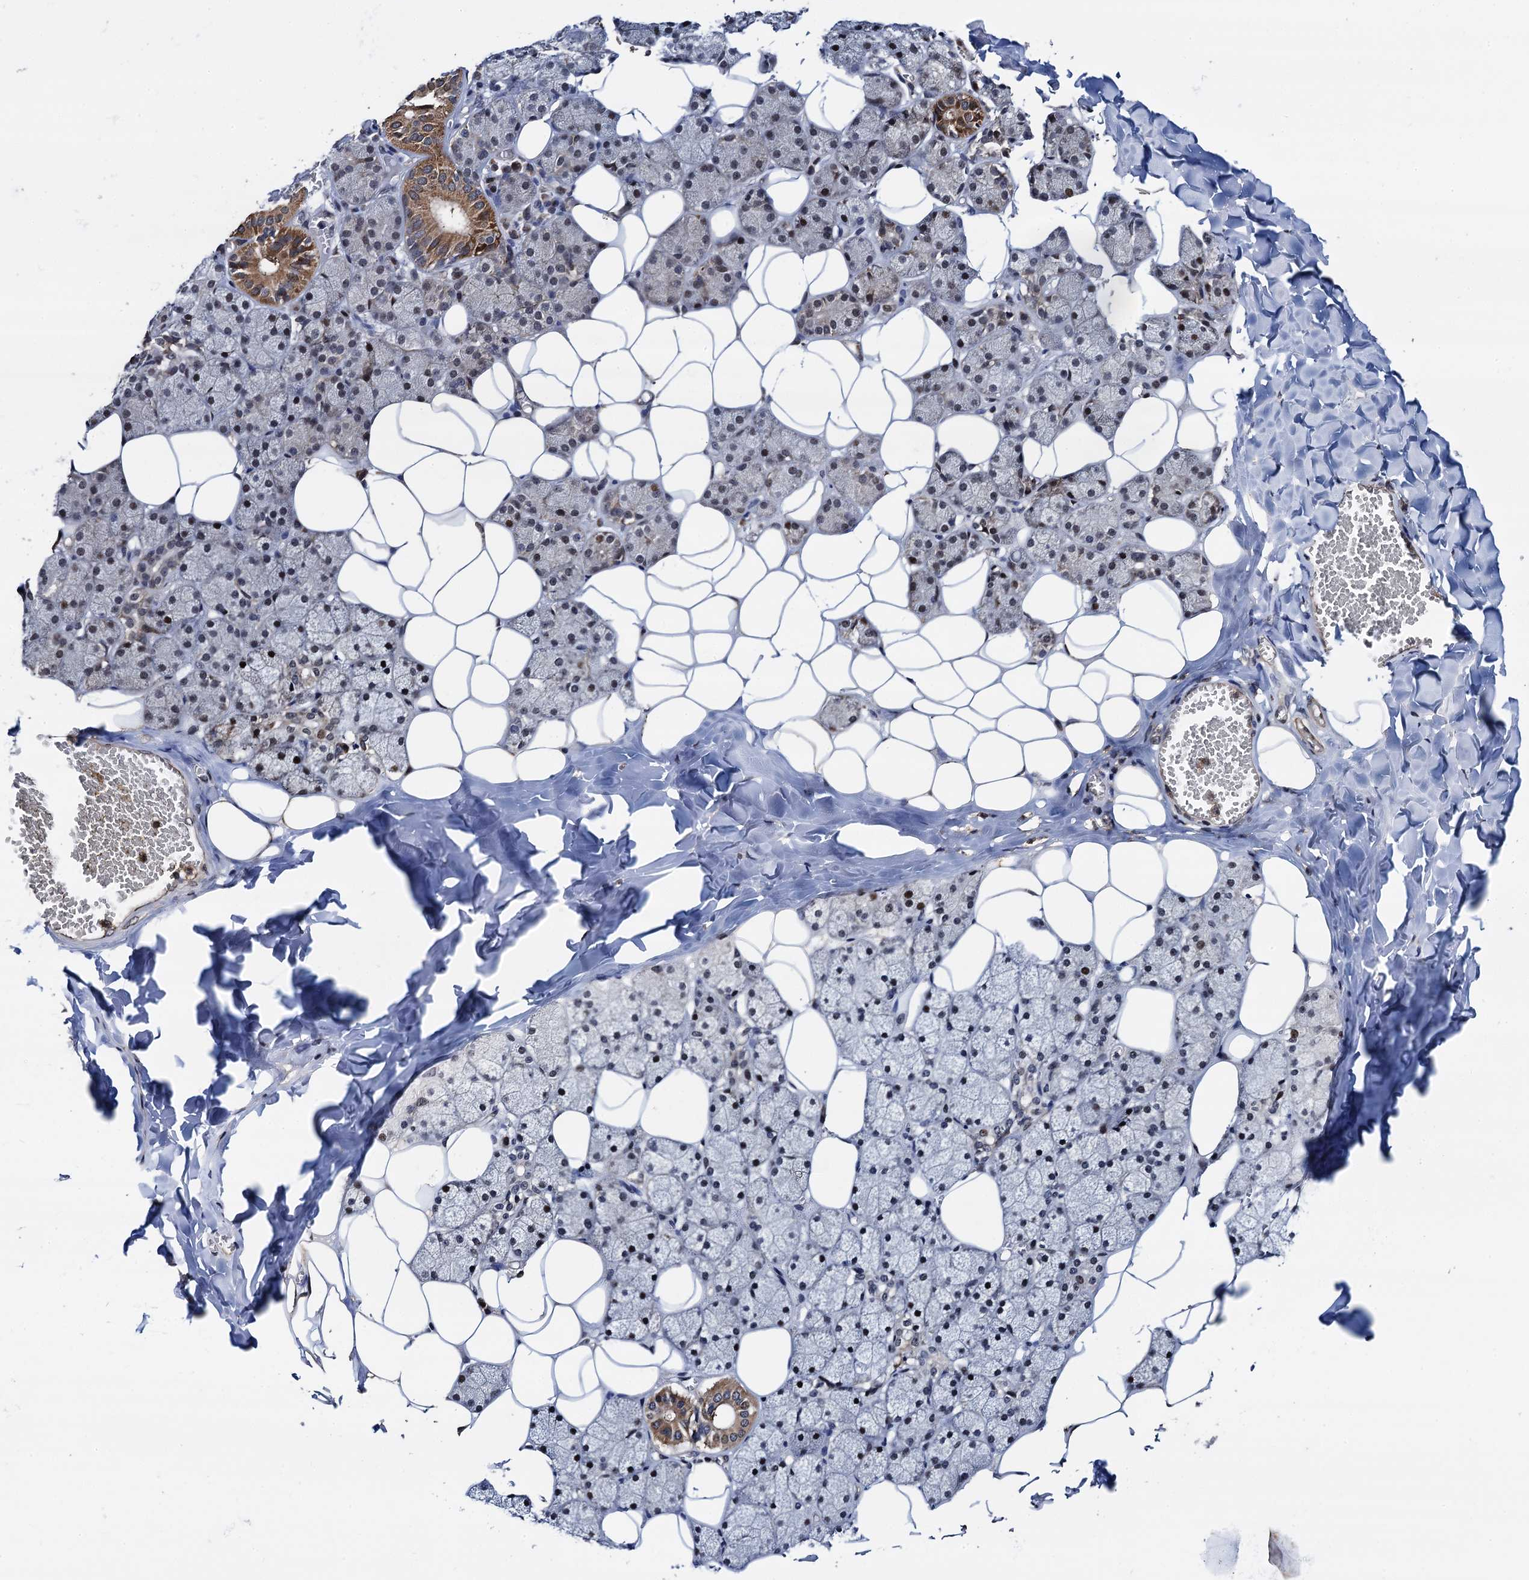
{"staining": {"intensity": "moderate", "quantity": "25%-75%", "location": "cytoplasmic/membranous,nuclear"}, "tissue": "salivary gland", "cell_type": "Glandular cells", "image_type": "normal", "snomed": [{"axis": "morphology", "description": "Normal tissue, NOS"}, {"axis": "topography", "description": "Salivary gland"}], "caption": "DAB (3,3'-diaminobenzidine) immunohistochemical staining of benign human salivary gland exhibits moderate cytoplasmic/membranous,nuclear protein positivity in approximately 25%-75% of glandular cells. (Brightfield microscopy of DAB IHC at high magnification).", "gene": "PTCD3", "patient": {"sex": "female", "age": 33}}